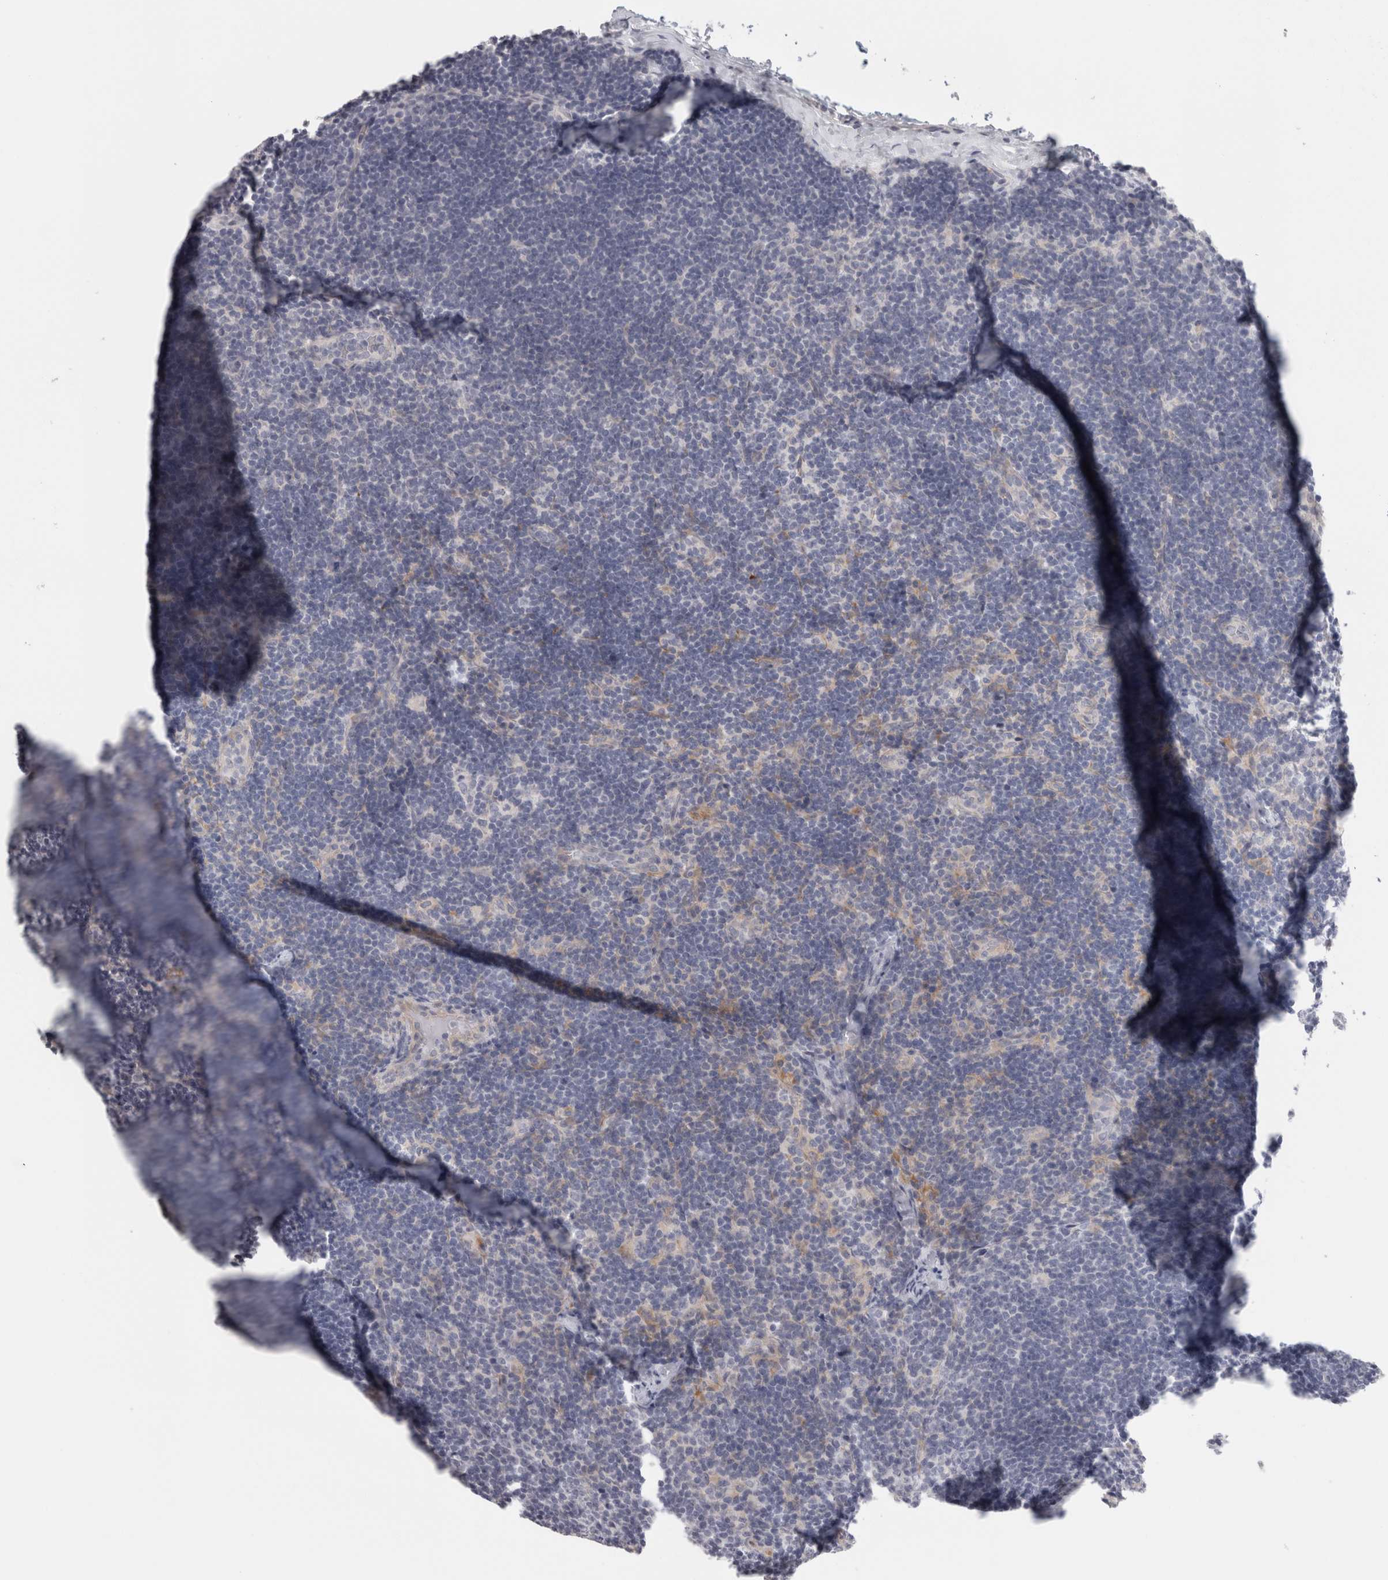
{"staining": {"intensity": "weak", "quantity": "<25%", "location": "cytoplasmic/membranous"}, "tissue": "lymph node", "cell_type": "Non-germinal center cells", "image_type": "normal", "snomed": [{"axis": "morphology", "description": "Normal tissue, NOS"}, {"axis": "topography", "description": "Lymph node"}], "caption": "This is an immunohistochemistry (IHC) histopathology image of unremarkable human lymph node. There is no positivity in non-germinal center cells.", "gene": "FBLIM1", "patient": {"sex": "female", "age": 22}}